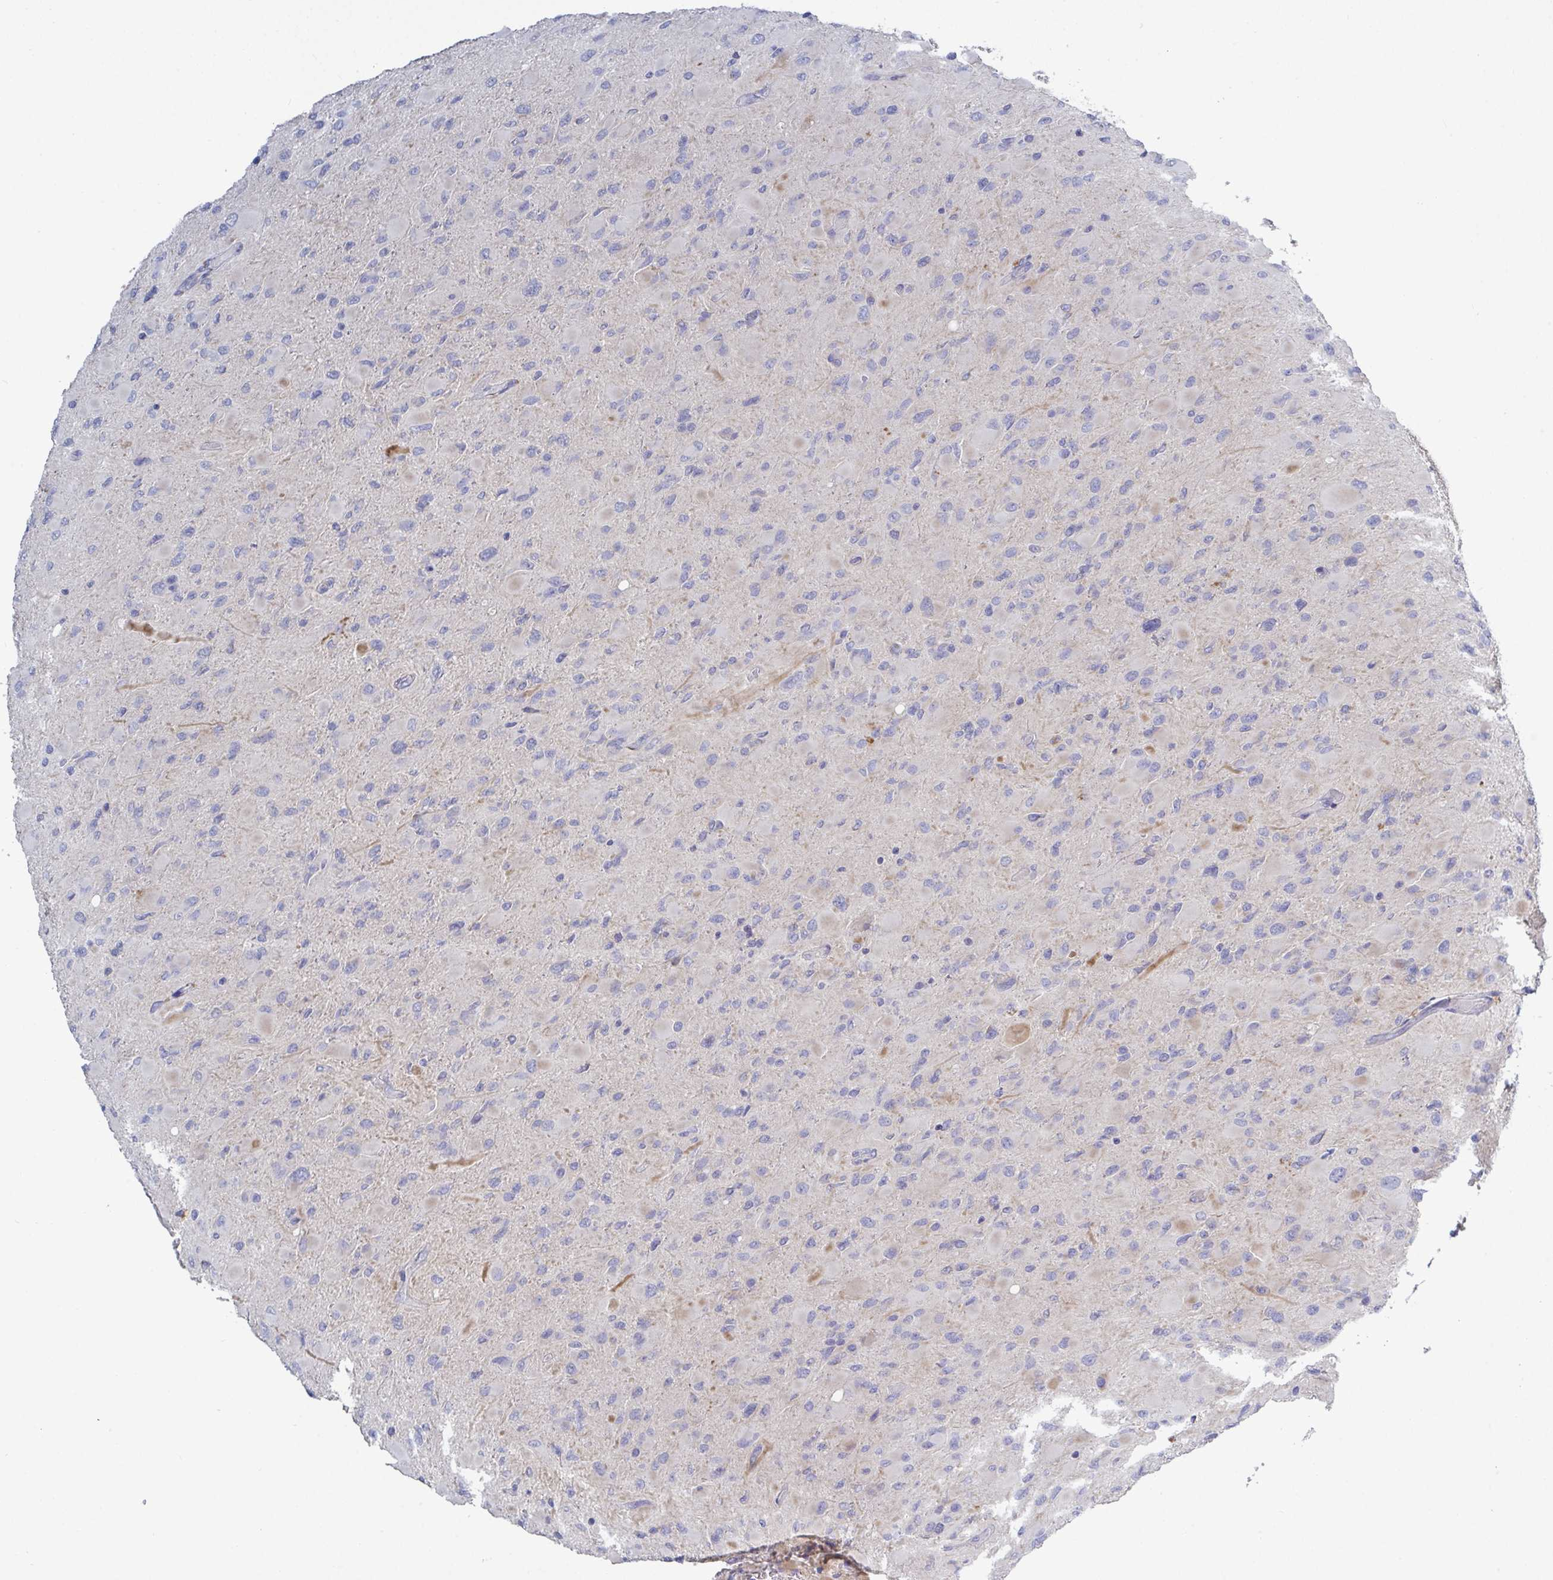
{"staining": {"intensity": "negative", "quantity": "none", "location": "none"}, "tissue": "glioma", "cell_type": "Tumor cells", "image_type": "cancer", "snomed": [{"axis": "morphology", "description": "Glioma, malignant, High grade"}, {"axis": "topography", "description": "Cerebral cortex"}], "caption": "This is an immunohistochemistry (IHC) image of glioma. There is no expression in tumor cells.", "gene": "GALNT13", "patient": {"sex": "female", "age": 36}}